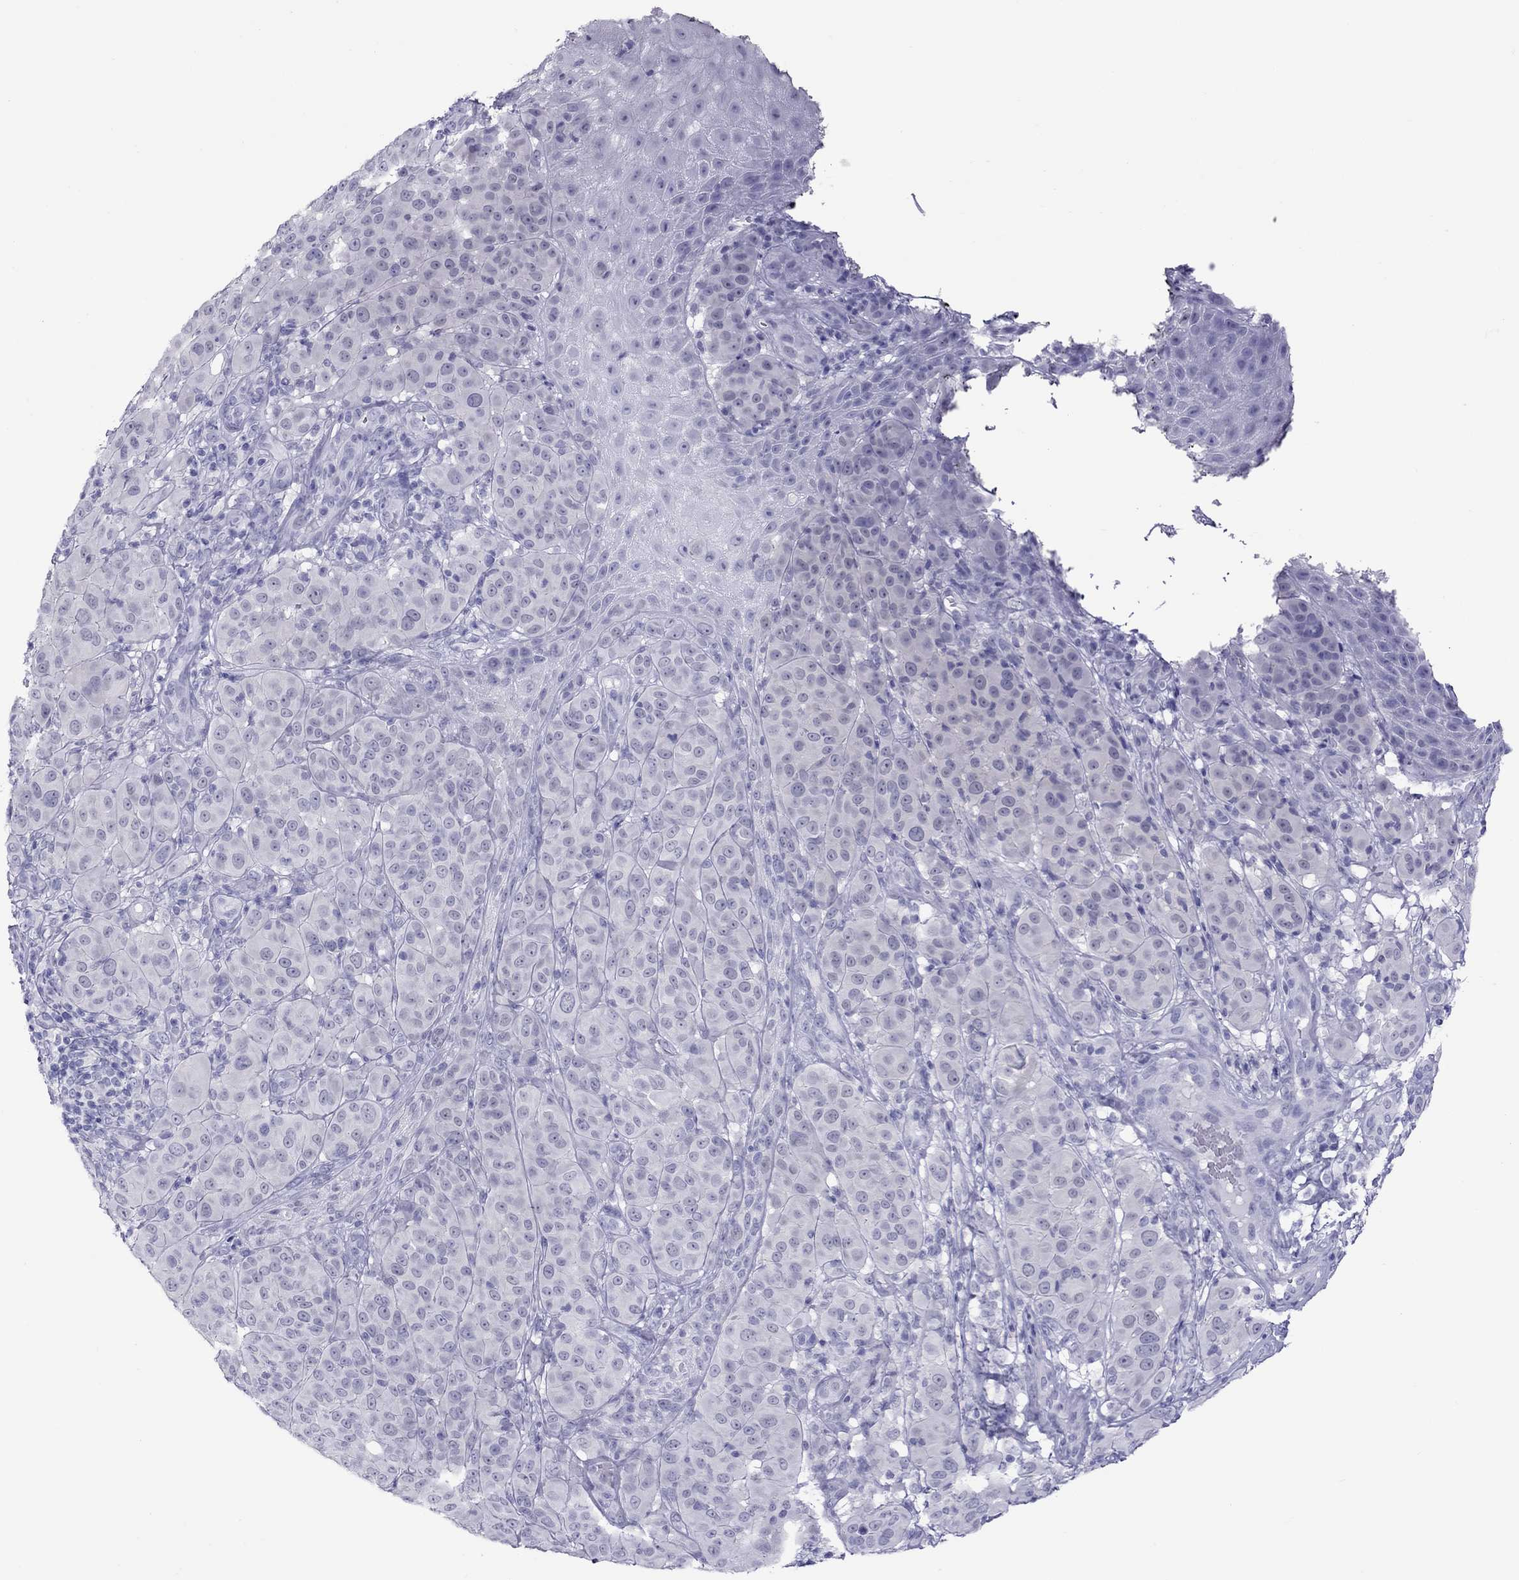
{"staining": {"intensity": "negative", "quantity": "none", "location": "none"}, "tissue": "melanoma", "cell_type": "Tumor cells", "image_type": "cancer", "snomed": [{"axis": "morphology", "description": "Malignant melanoma, NOS"}, {"axis": "topography", "description": "Skin"}], "caption": "Malignant melanoma was stained to show a protein in brown. There is no significant staining in tumor cells. (DAB (3,3'-diaminobenzidine) immunohistochemistry (IHC), high magnification).", "gene": "CHRNB3", "patient": {"sex": "female", "age": 87}}